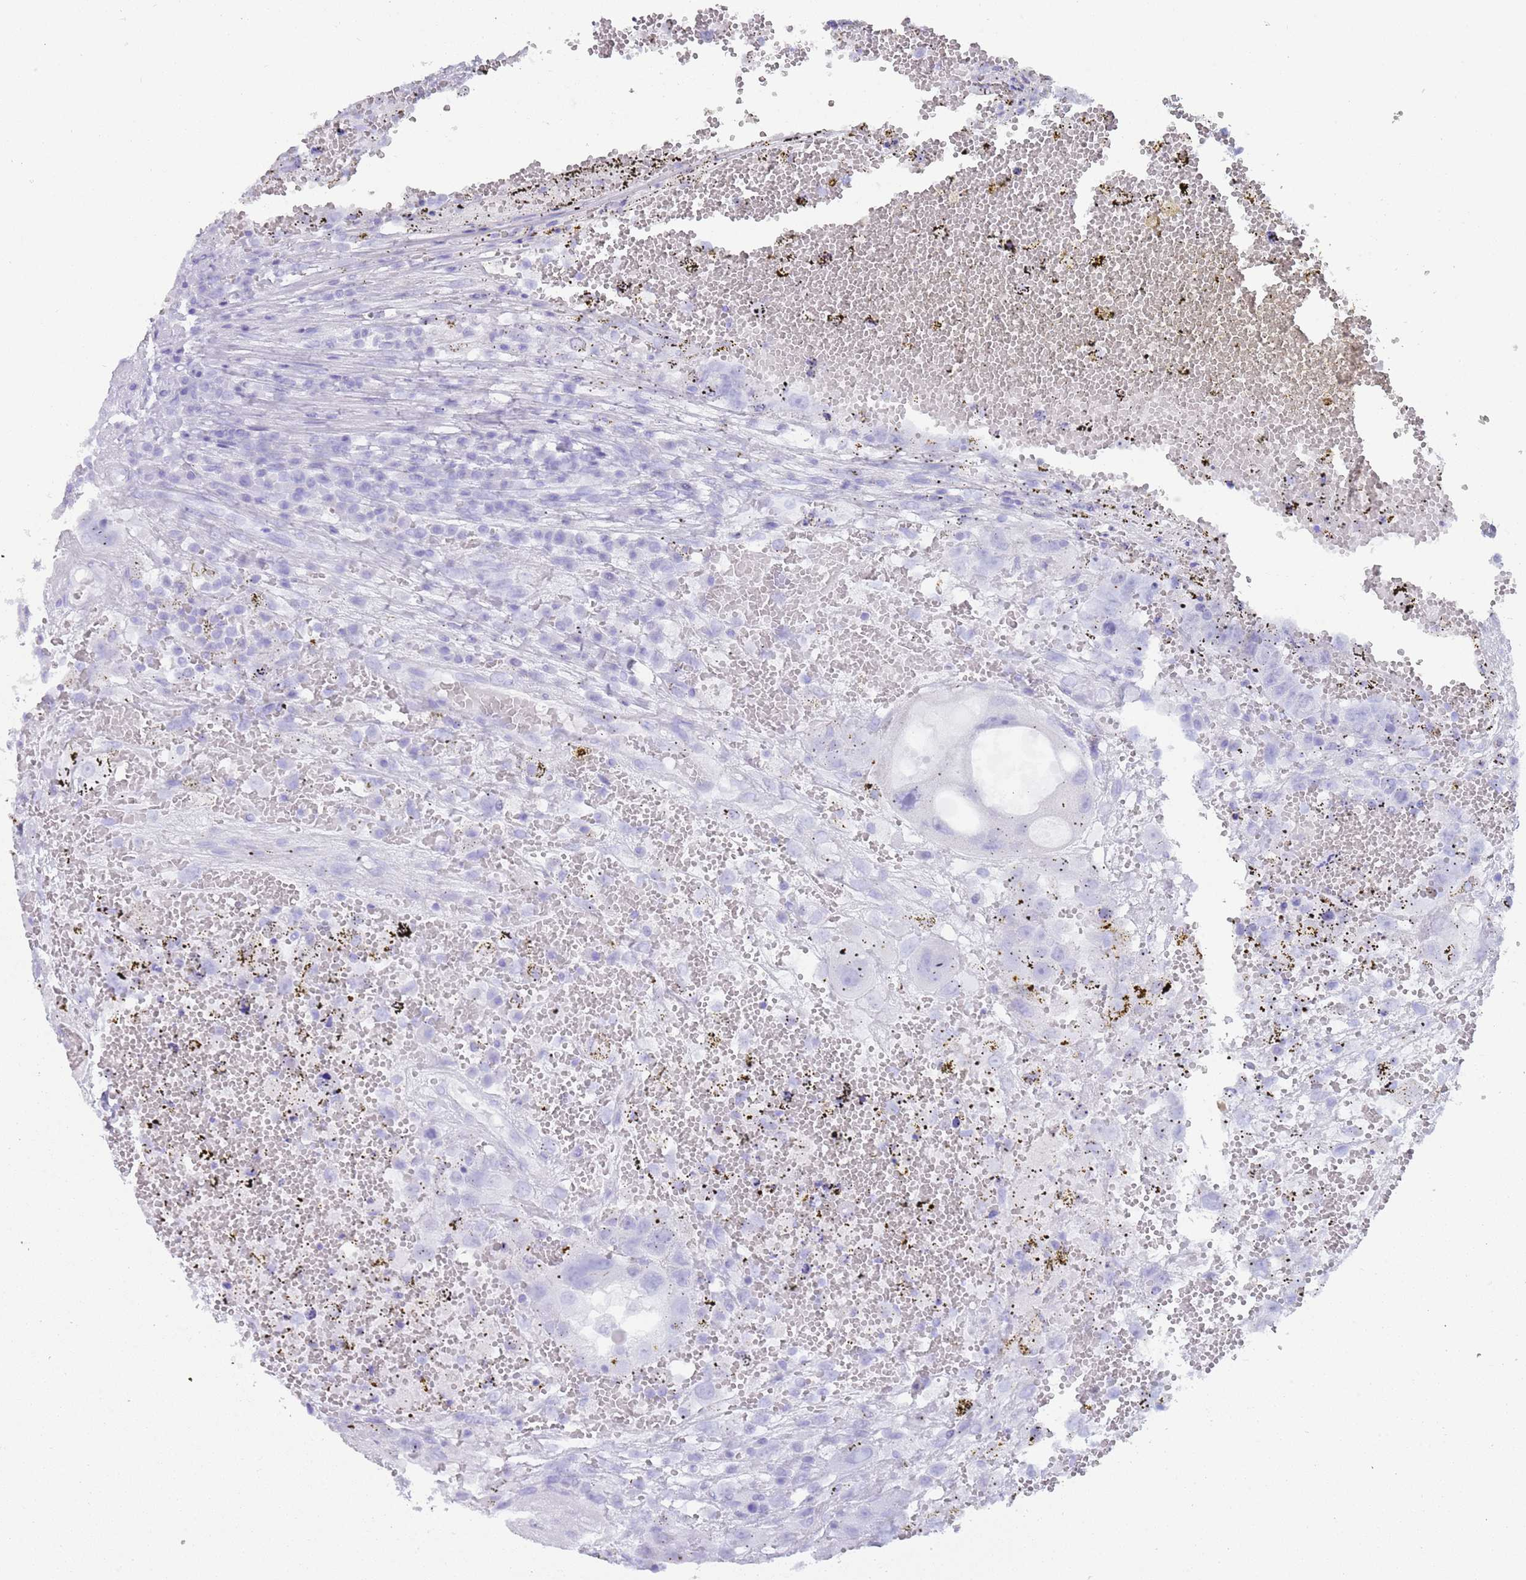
{"staining": {"intensity": "negative", "quantity": "none", "location": "none"}, "tissue": "testis cancer", "cell_type": "Tumor cells", "image_type": "cancer", "snomed": [{"axis": "morphology", "description": "Carcinoma, Embryonal, NOS"}, {"axis": "topography", "description": "Testis"}], "caption": "Human testis embryonal carcinoma stained for a protein using IHC exhibits no positivity in tumor cells.", "gene": "HDAC8", "patient": {"sex": "male", "age": 26}}